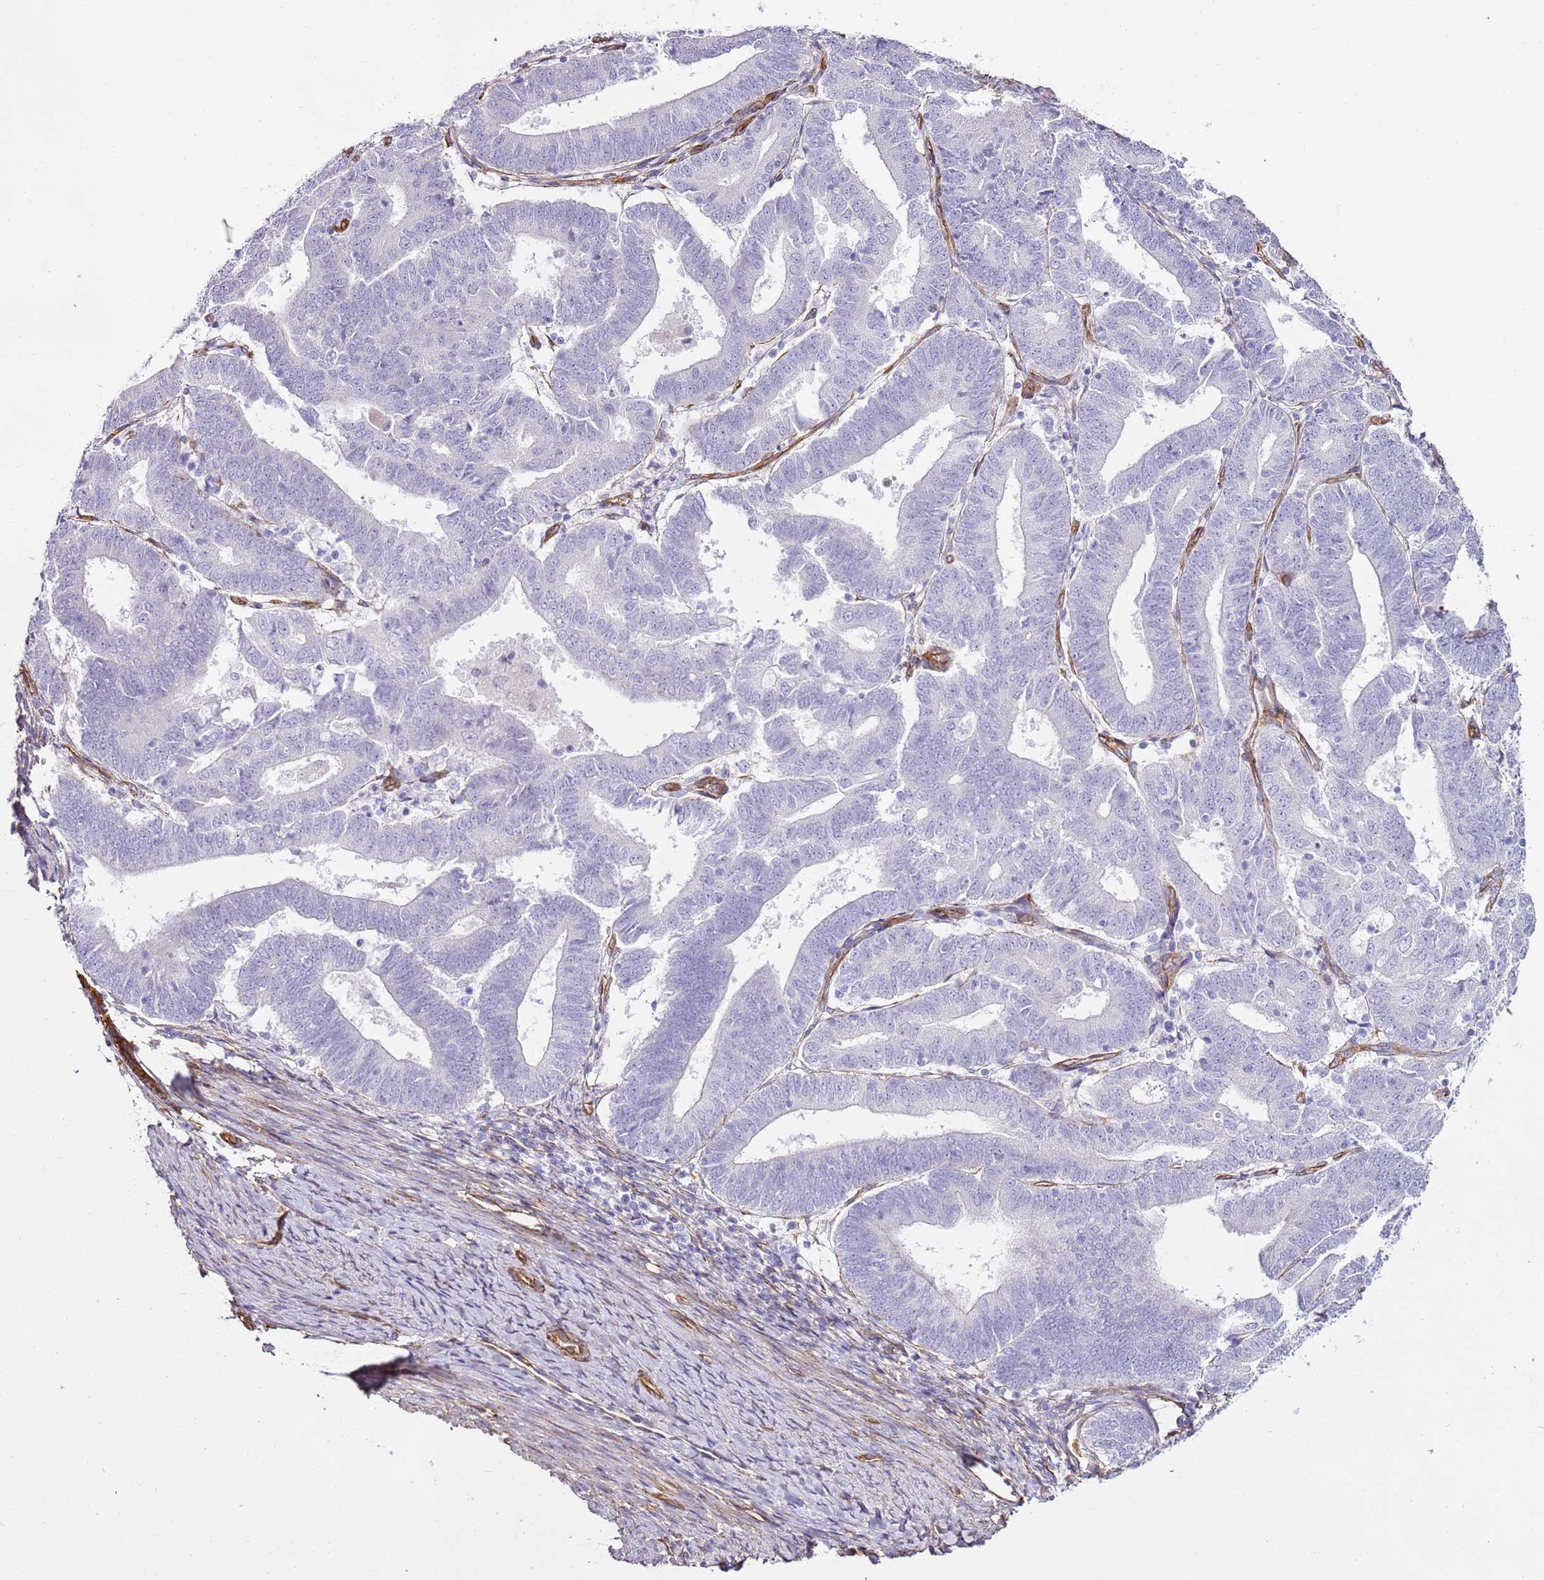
{"staining": {"intensity": "negative", "quantity": "none", "location": "none"}, "tissue": "endometrial cancer", "cell_type": "Tumor cells", "image_type": "cancer", "snomed": [{"axis": "morphology", "description": "Adenocarcinoma, NOS"}, {"axis": "topography", "description": "Endometrium"}], "caption": "Human endometrial adenocarcinoma stained for a protein using immunohistochemistry (IHC) shows no staining in tumor cells.", "gene": "CTDSPL", "patient": {"sex": "female", "age": 70}}